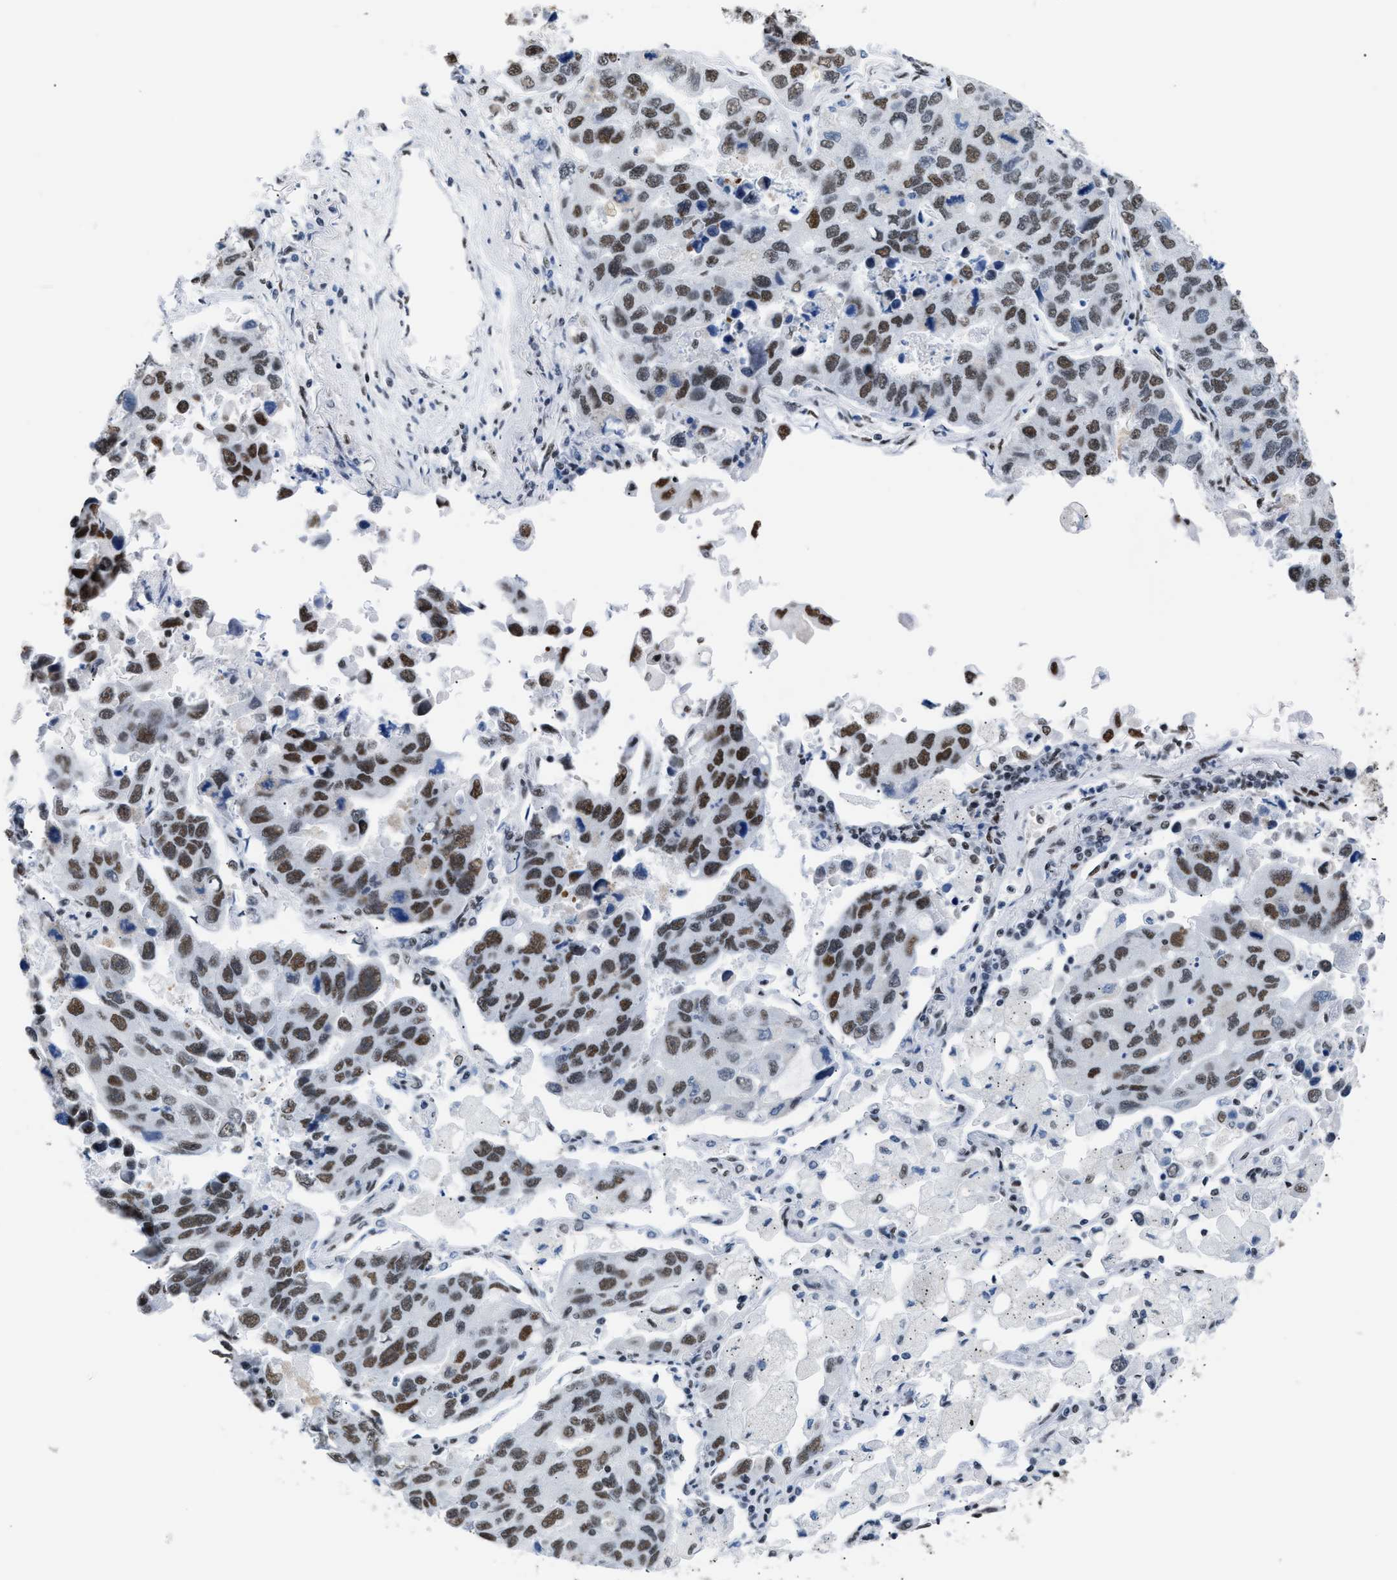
{"staining": {"intensity": "moderate", "quantity": ">75%", "location": "nuclear"}, "tissue": "lung cancer", "cell_type": "Tumor cells", "image_type": "cancer", "snomed": [{"axis": "morphology", "description": "Adenocarcinoma, NOS"}, {"axis": "topography", "description": "Lung"}], "caption": "Lung cancer (adenocarcinoma) stained for a protein (brown) exhibits moderate nuclear positive positivity in about >75% of tumor cells.", "gene": "CCAR2", "patient": {"sex": "male", "age": 64}}